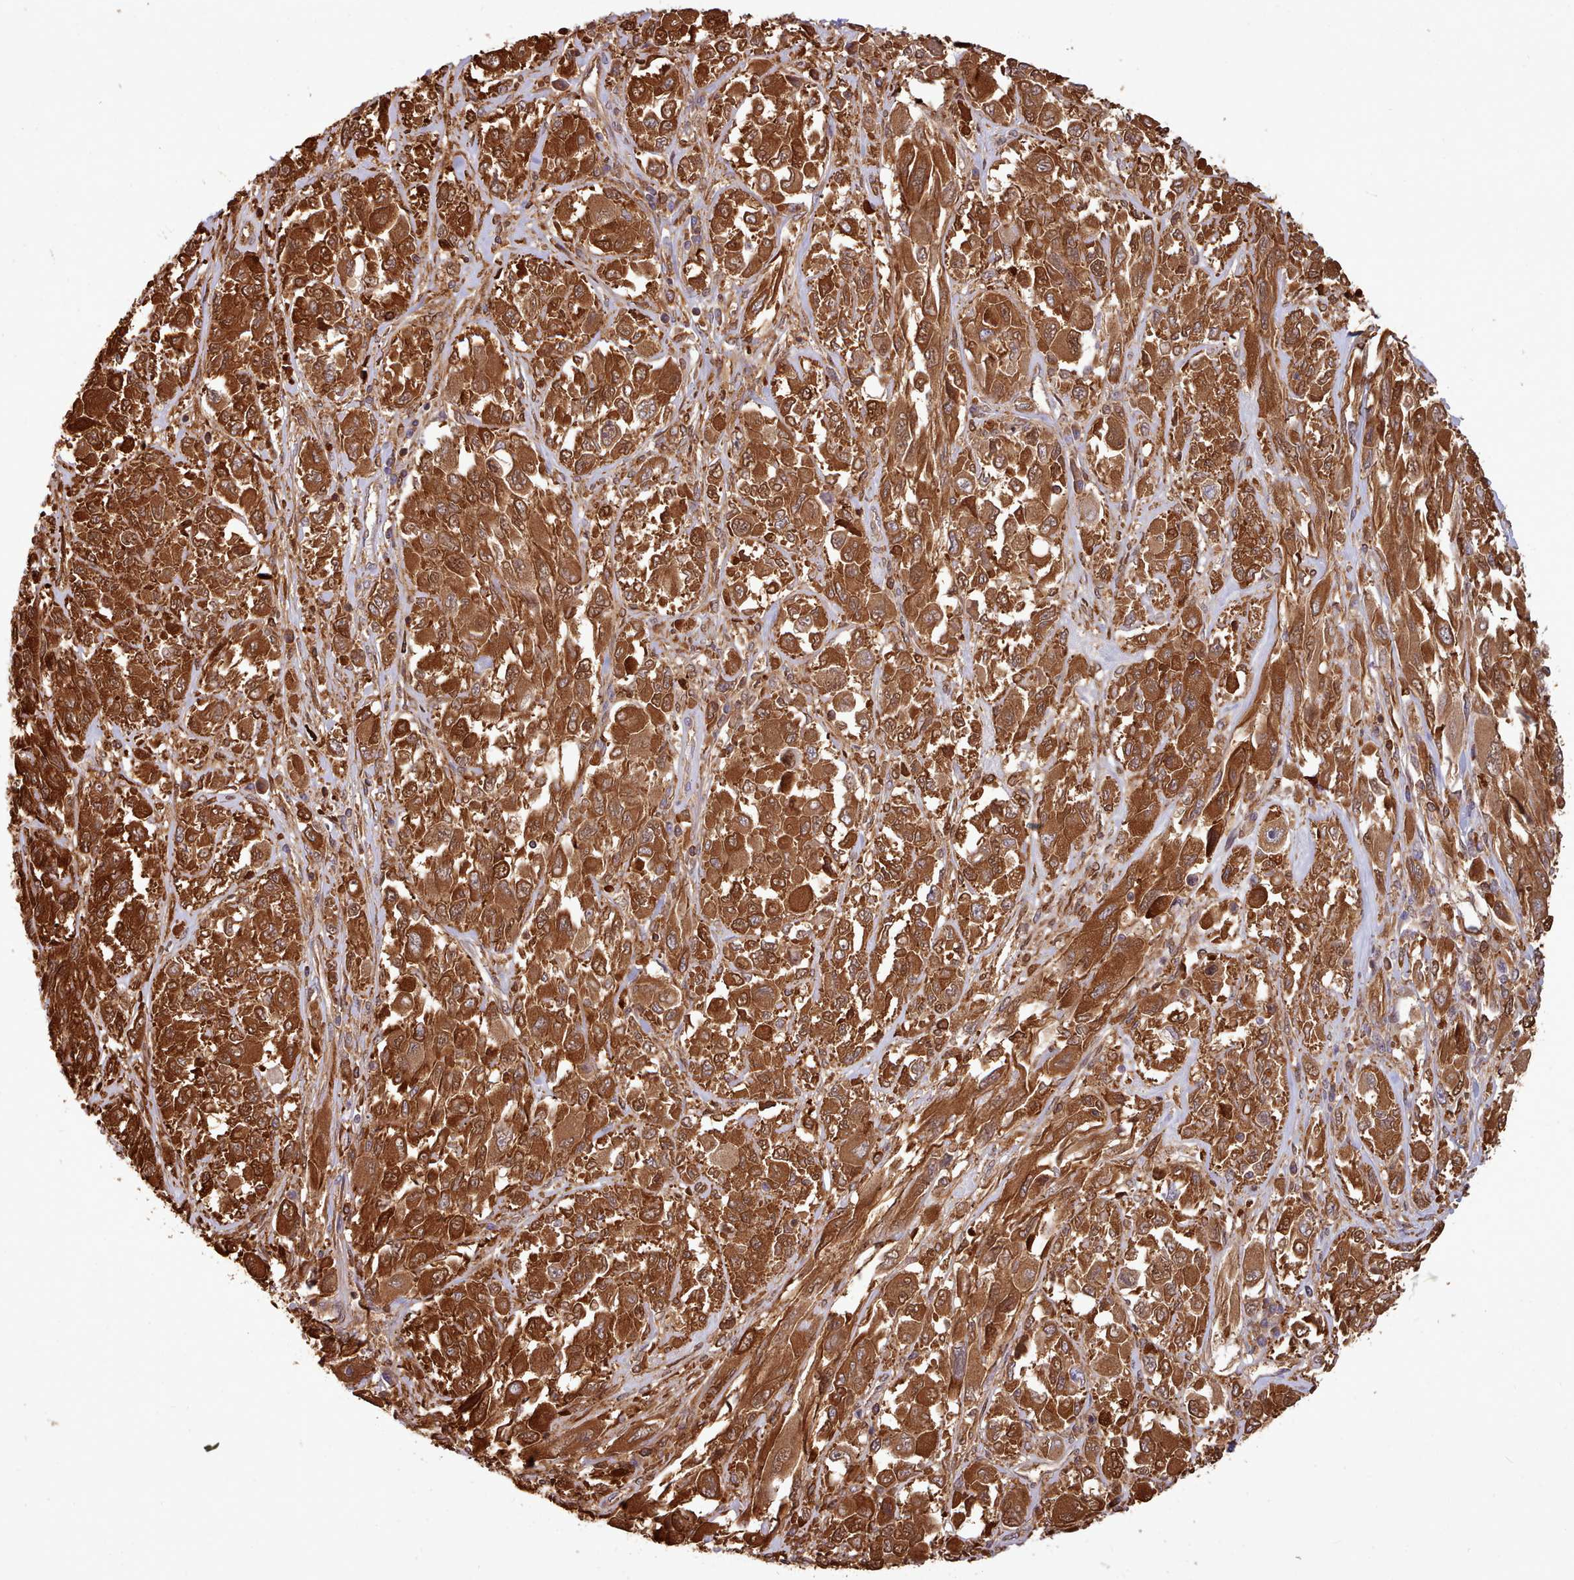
{"staining": {"intensity": "strong", "quantity": ">75%", "location": "cytoplasmic/membranous"}, "tissue": "melanoma", "cell_type": "Tumor cells", "image_type": "cancer", "snomed": [{"axis": "morphology", "description": "Malignant melanoma, NOS"}, {"axis": "topography", "description": "Skin"}], "caption": "A brown stain labels strong cytoplasmic/membranous positivity of a protein in melanoma tumor cells. Nuclei are stained in blue.", "gene": "SLC4A9", "patient": {"sex": "female", "age": 91}}